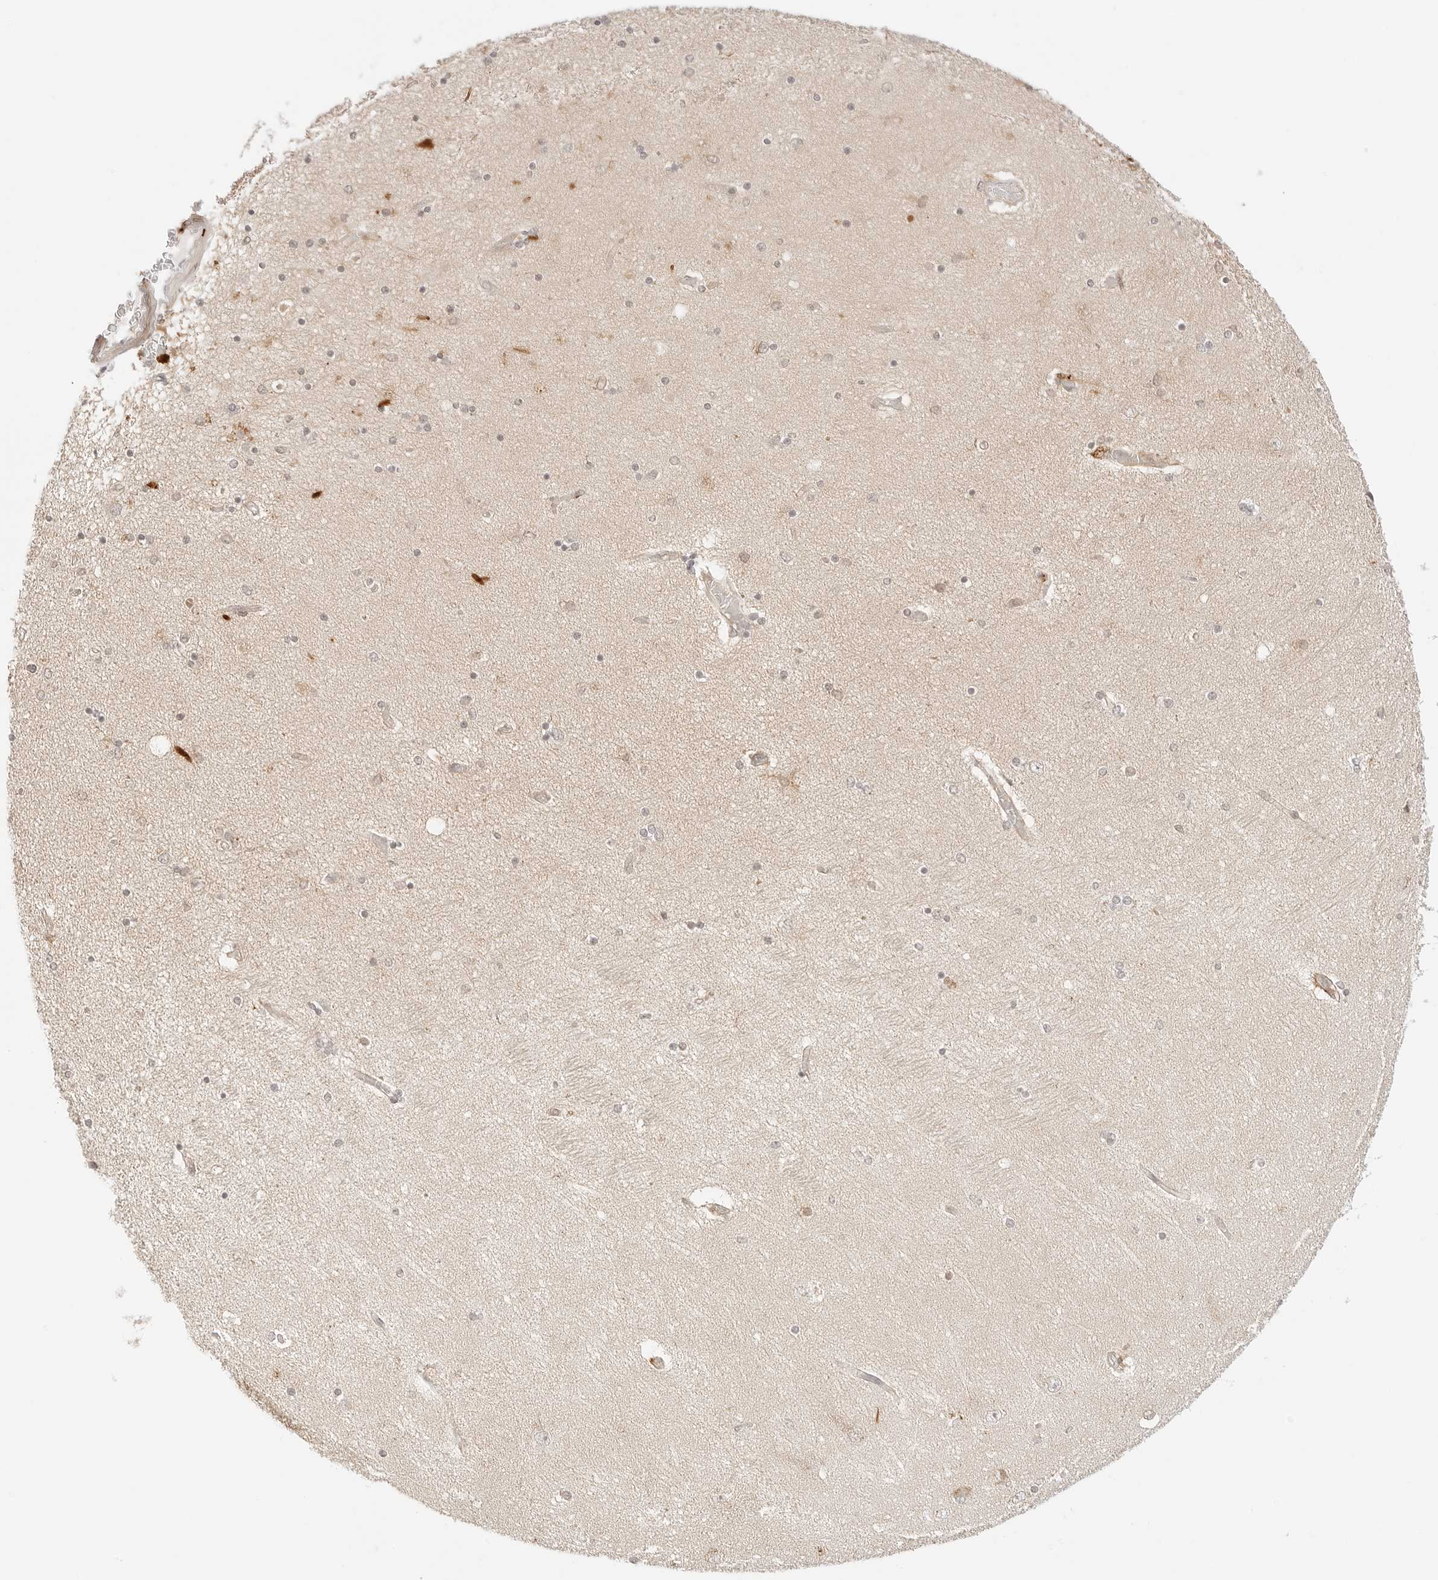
{"staining": {"intensity": "moderate", "quantity": "<25%", "location": "cytoplasmic/membranous"}, "tissue": "hippocampus", "cell_type": "Glial cells", "image_type": "normal", "snomed": [{"axis": "morphology", "description": "Normal tissue, NOS"}, {"axis": "topography", "description": "Hippocampus"}], "caption": "A micrograph showing moderate cytoplasmic/membranous staining in about <25% of glial cells in normal hippocampus, as visualized by brown immunohistochemical staining.", "gene": "GNAS", "patient": {"sex": "female", "age": 54}}